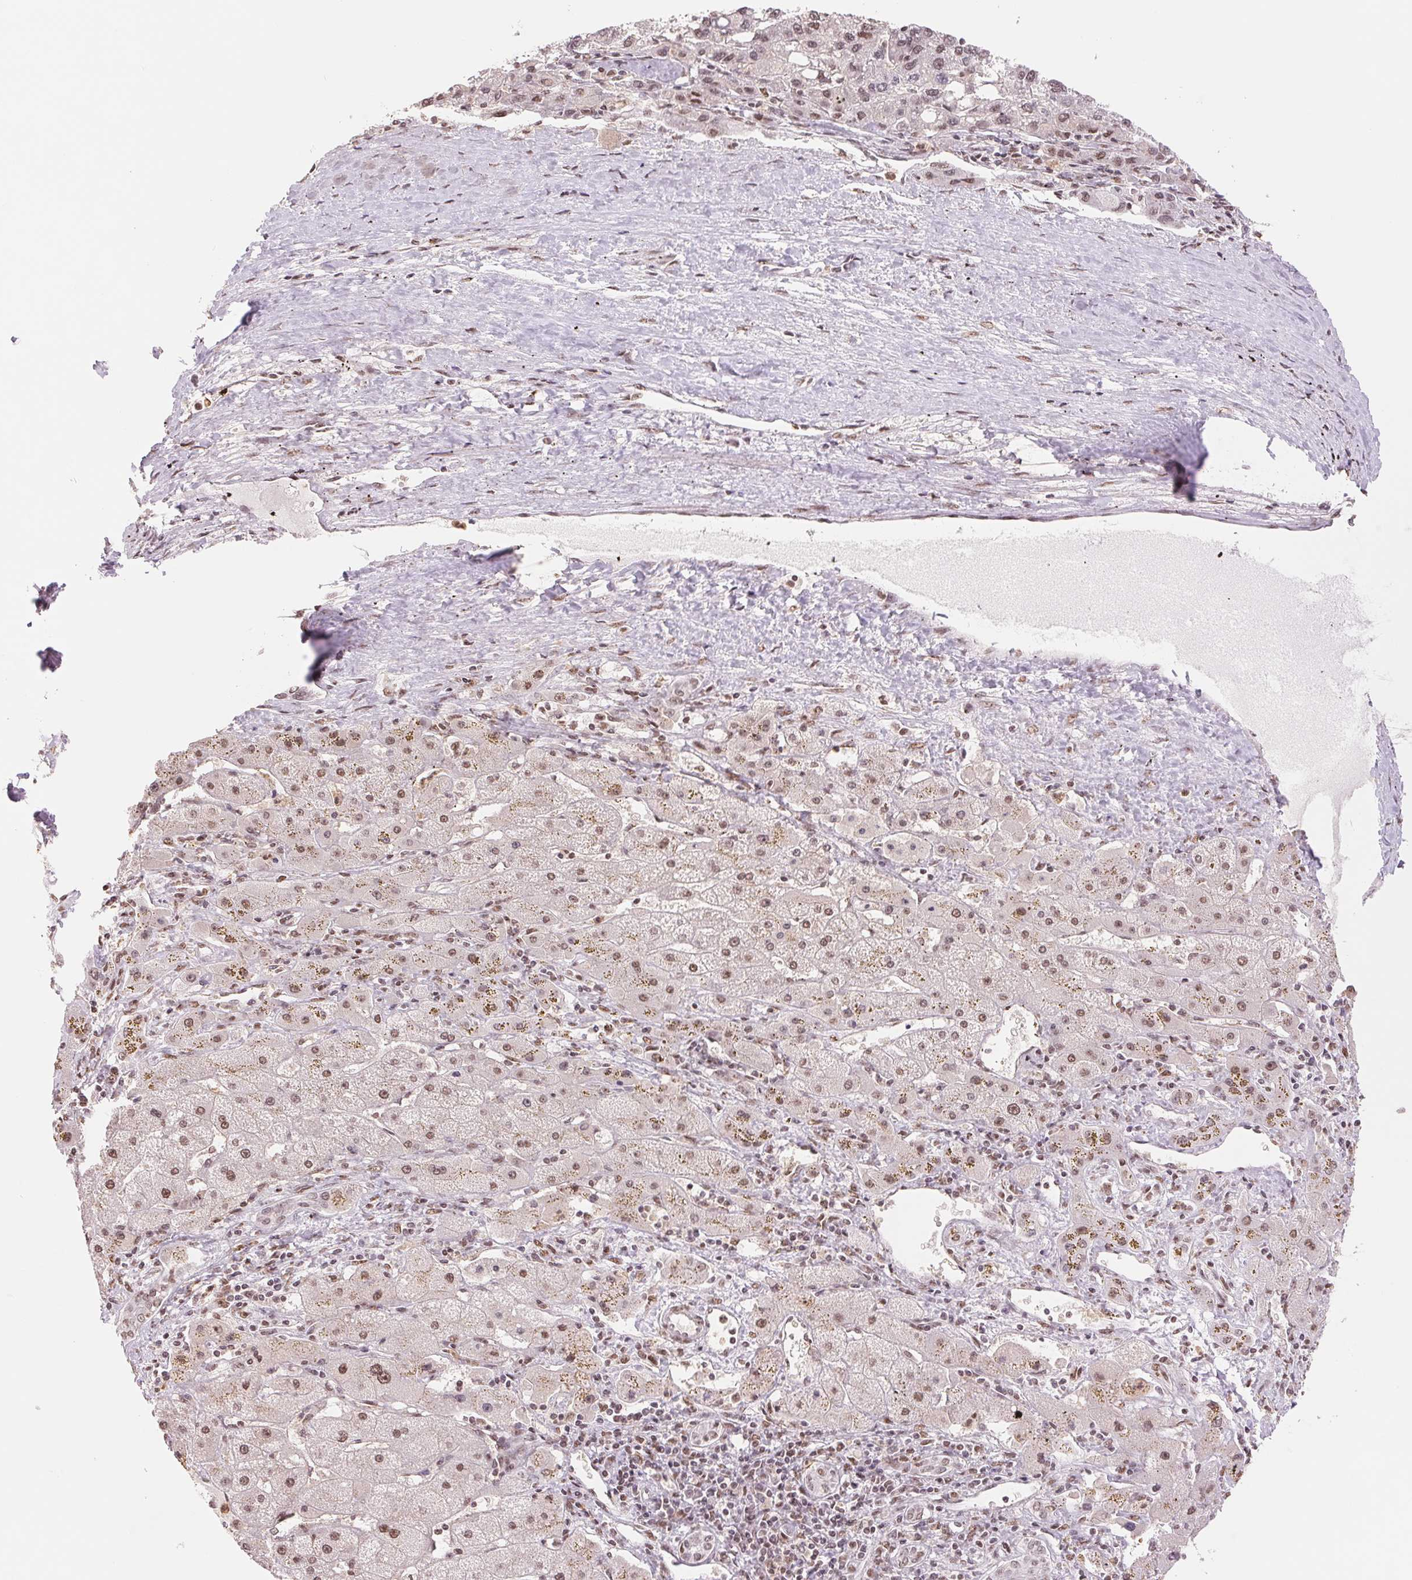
{"staining": {"intensity": "moderate", "quantity": ">75%", "location": "nuclear"}, "tissue": "liver cancer", "cell_type": "Tumor cells", "image_type": "cancer", "snomed": [{"axis": "morphology", "description": "Carcinoma, Hepatocellular, NOS"}, {"axis": "topography", "description": "Liver"}], "caption": "IHC photomicrograph of liver hepatocellular carcinoma stained for a protein (brown), which exhibits medium levels of moderate nuclear staining in about >75% of tumor cells.", "gene": "SREK1", "patient": {"sex": "female", "age": 82}}